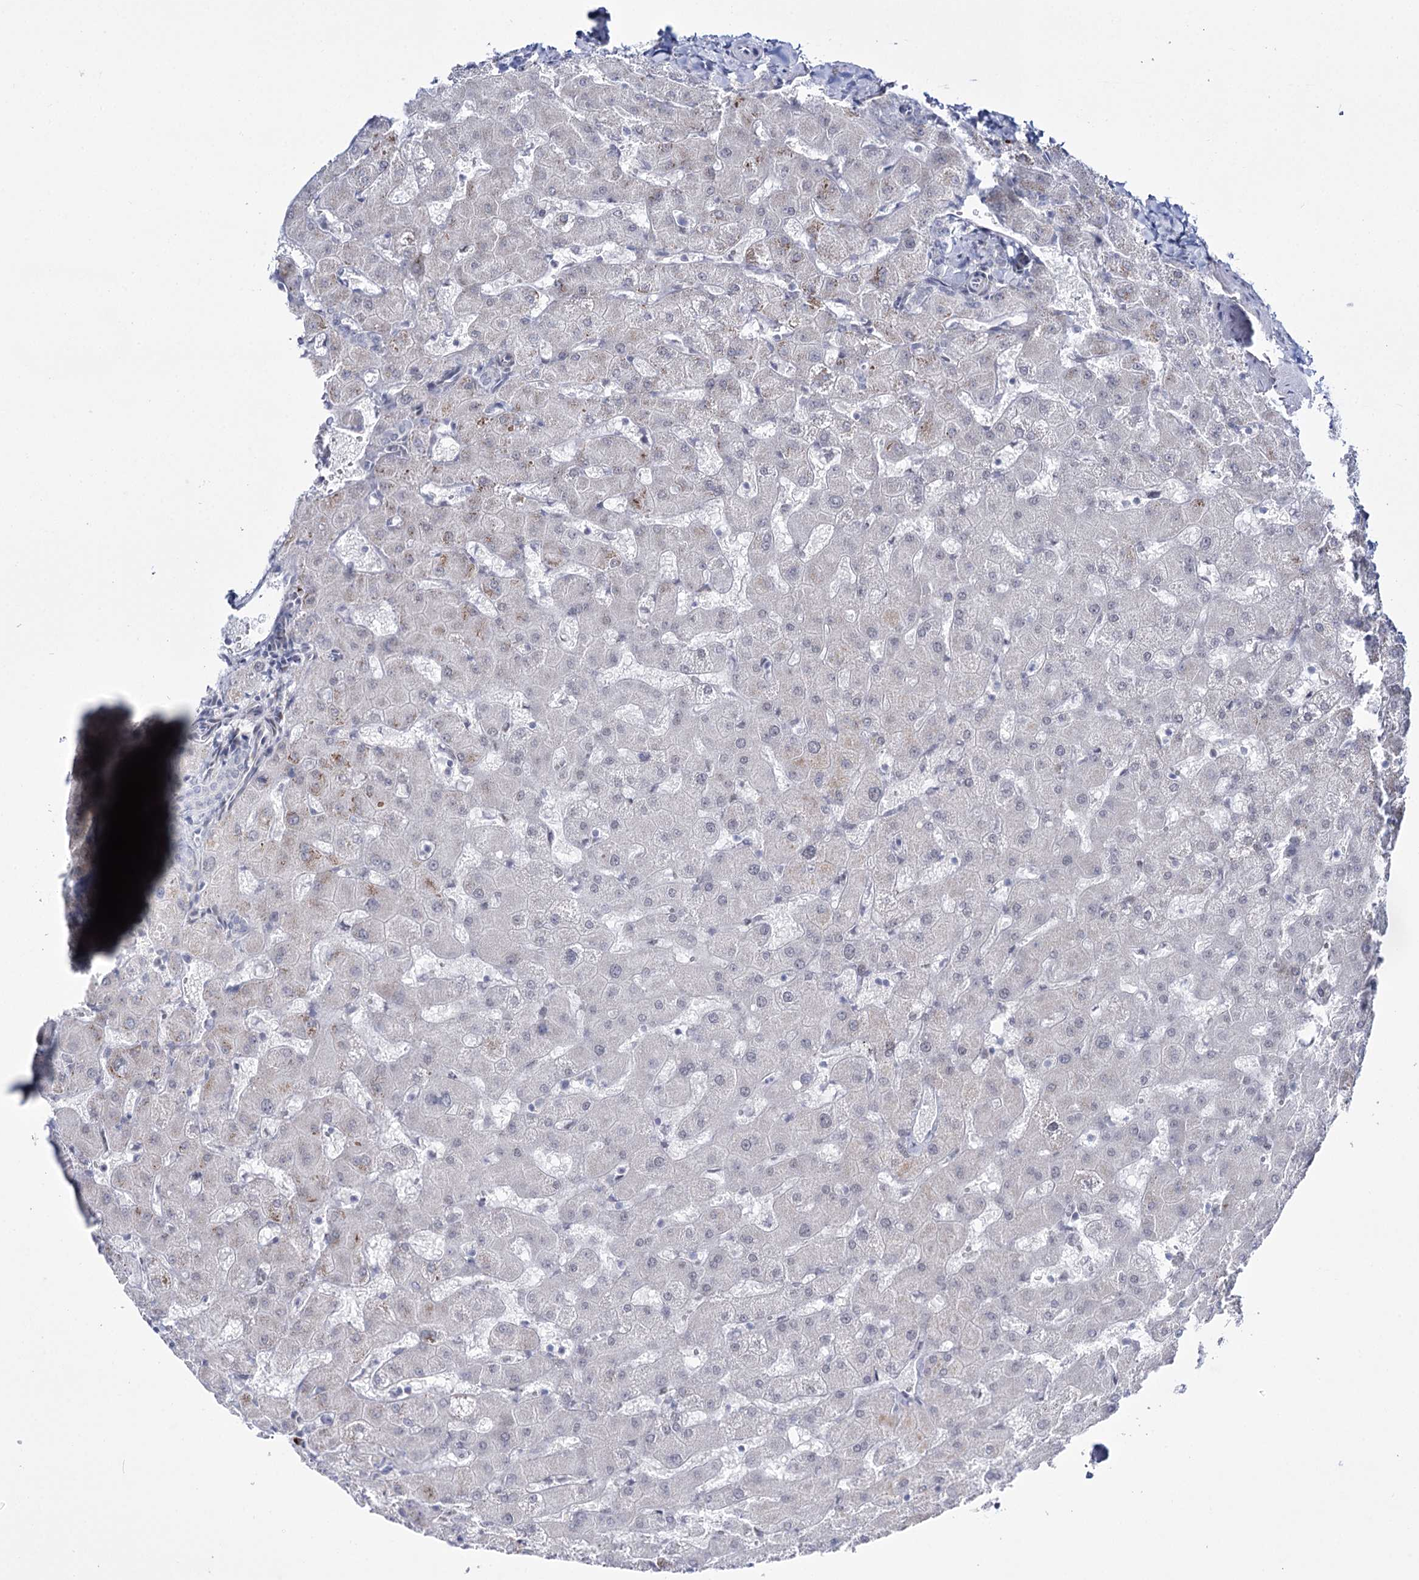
{"staining": {"intensity": "negative", "quantity": "none", "location": "none"}, "tissue": "liver", "cell_type": "Cholangiocytes", "image_type": "normal", "snomed": [{"axis": "morphology", "description": "Normal tissue, NOS"}, {"axis": "topography", "description": "Liver"}], "caption": "Cholangiocytes show no significant protein expression in unremarkable liver. (DAB (3,3'-diaminobenzidine) IHC, high magnification).", "gene": "RBM15B", "patient": {"sex": "female", "age": 63}}